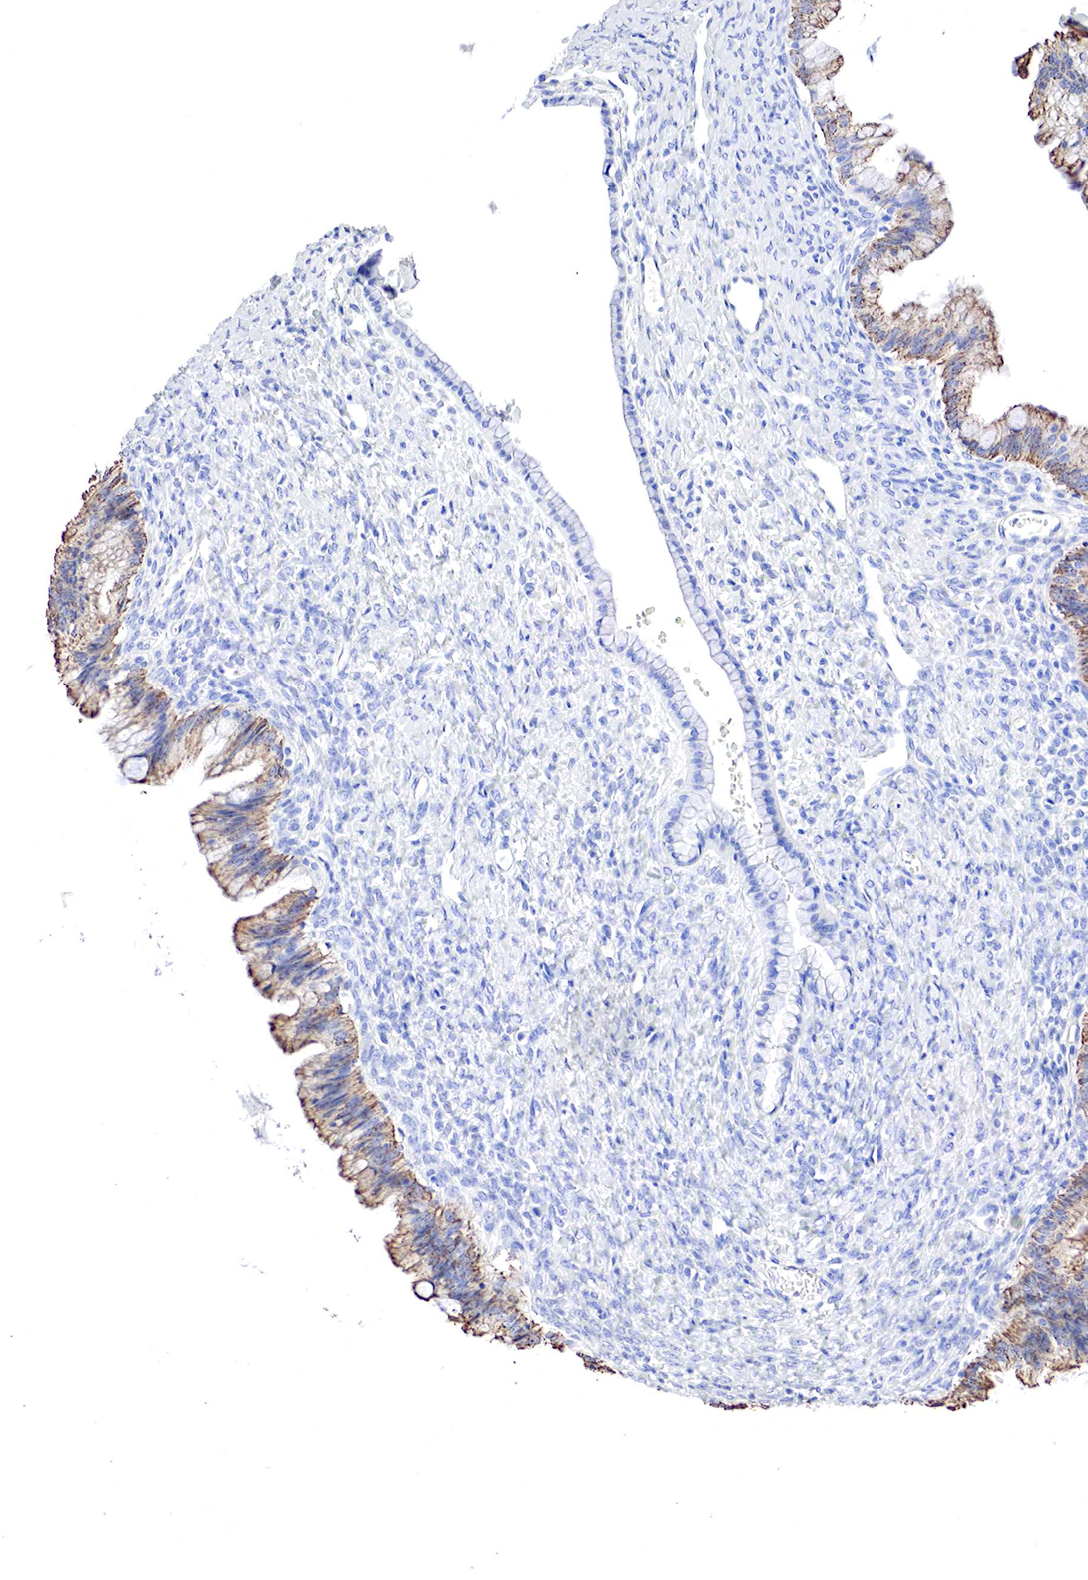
{"staining": {"intensity": "moderate", "quantity": "25%-75%", "location": "cytoplasmic/membranous"}, "tissue": "ovarian cancer", "cell_type": "Tumor cells", "image_type": "cancer", "snomed": [{"axis": "morphology", "description": "Cystadenocarcinoma, mucinous, NOS"}, {"axis": "topography", "description": "Ovary"}], "caption": "DAB (3,3'-diaminobenzidine) immunohistochemical staining of mucinous cystadenocarcinoma (ovarian) exhibits moderate cytoplasmic/membranous protein staining in approximately 25%-75% of tumor cells.", "gene": "OTC", "patient": {"sex": "female", "age": 25}}